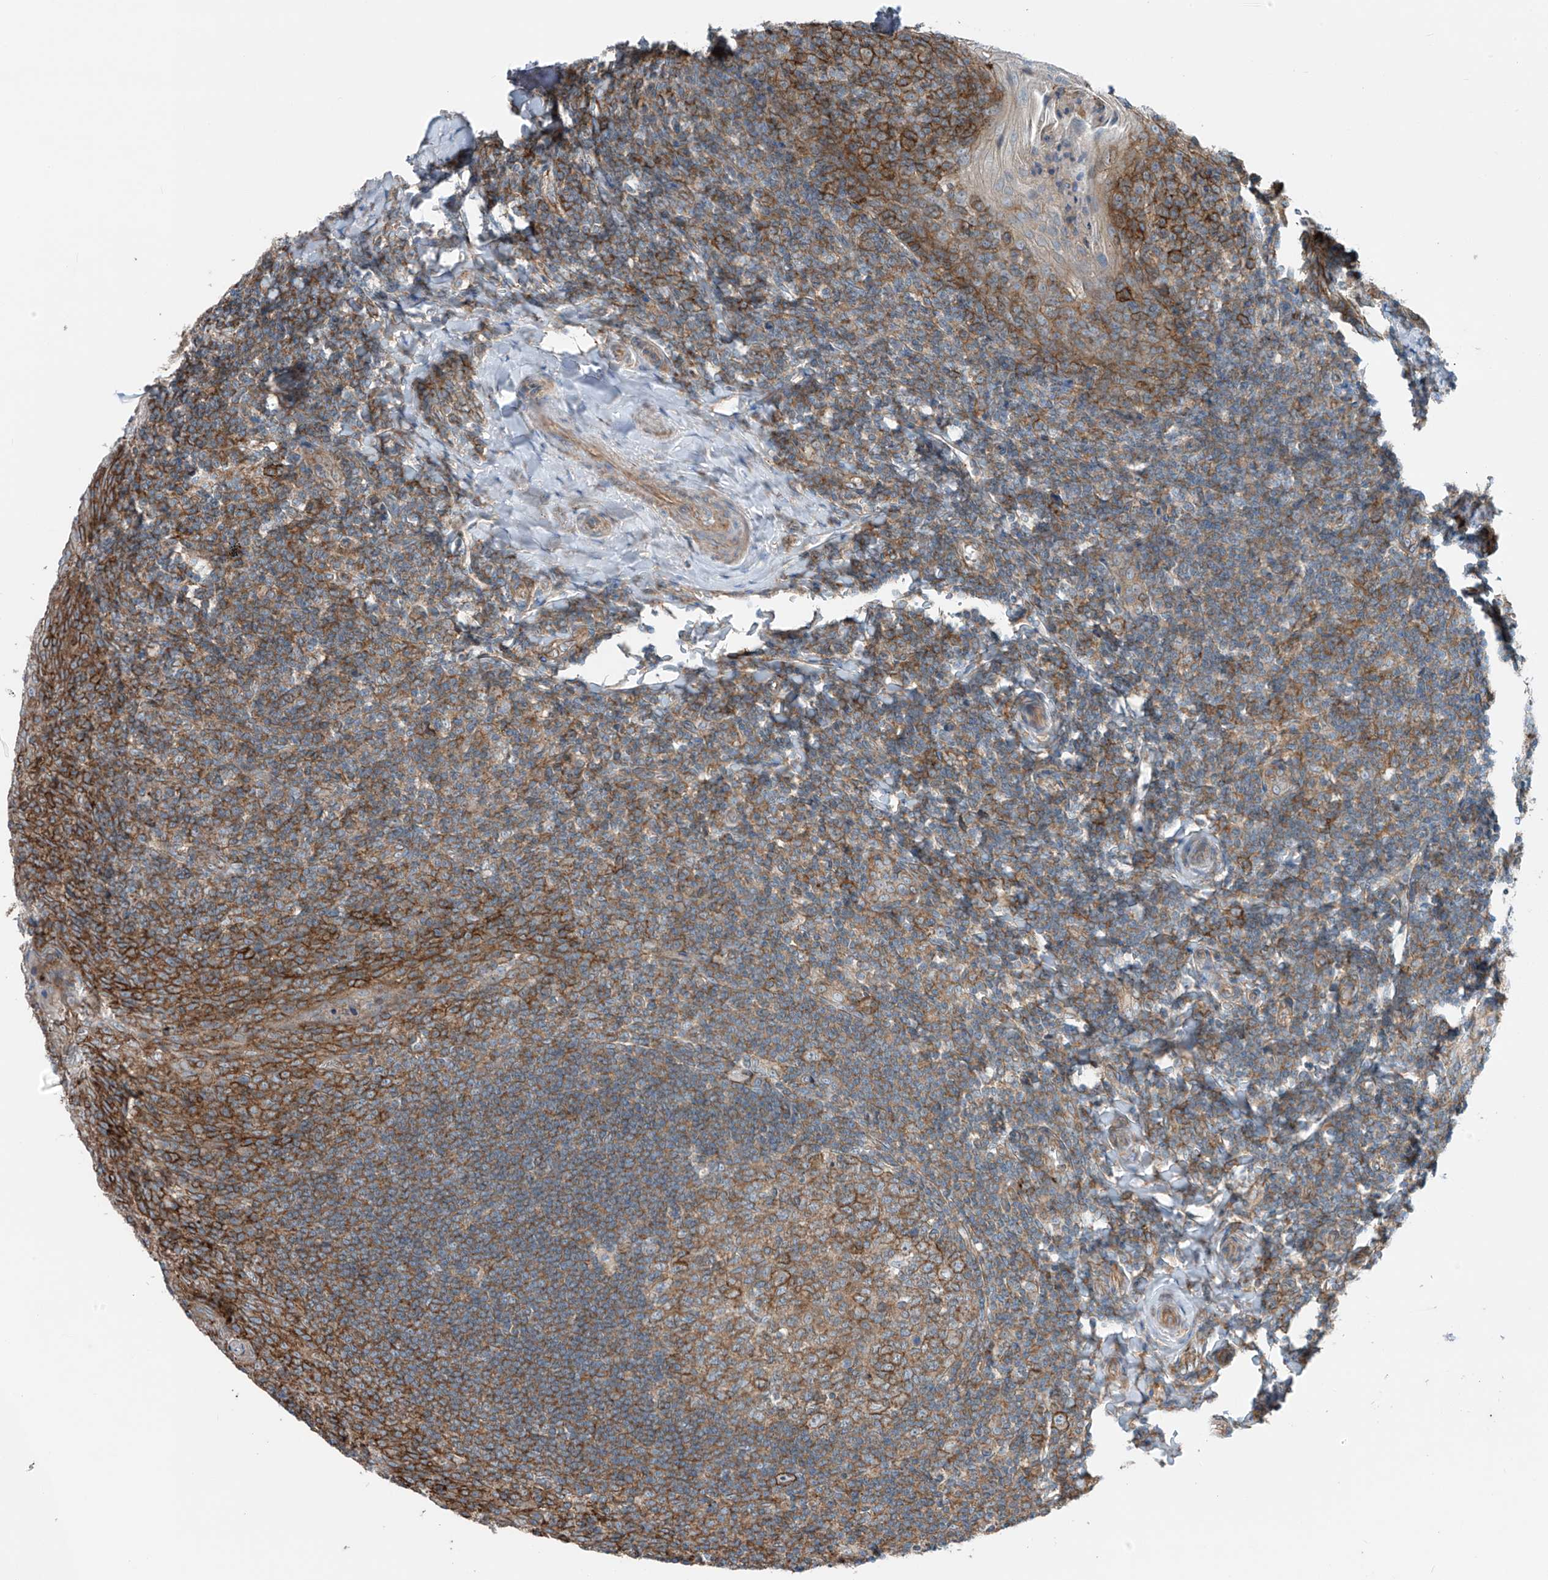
{"staining": {"intensity": "moderate", "quantity": "<25%", "location": "cytoplasmic/membranous"}, "tissue": "tonsil", "cell_type": "Germinal center cells", "image_type": "normal", "snomed": [{"axis": "morphology", "description": "Normal tissue, NOS"}, {"axis": "topography", "description": "Tonsil"}], "caption": "The micrograph exhibits staining of benign tonsil, revealing moderate cytoplasmic/membranous protein positivity (brown color) within germinal center cells. The staining was performed using DAB (3,3'-diaminobenzidine) to visualize the protein expression in brown, while the nuclei were stained in blue with hematoxylin (Magnification: 20x).", "gene": "SLC1A5", "patient": {"sex": "male", "age": 27}}